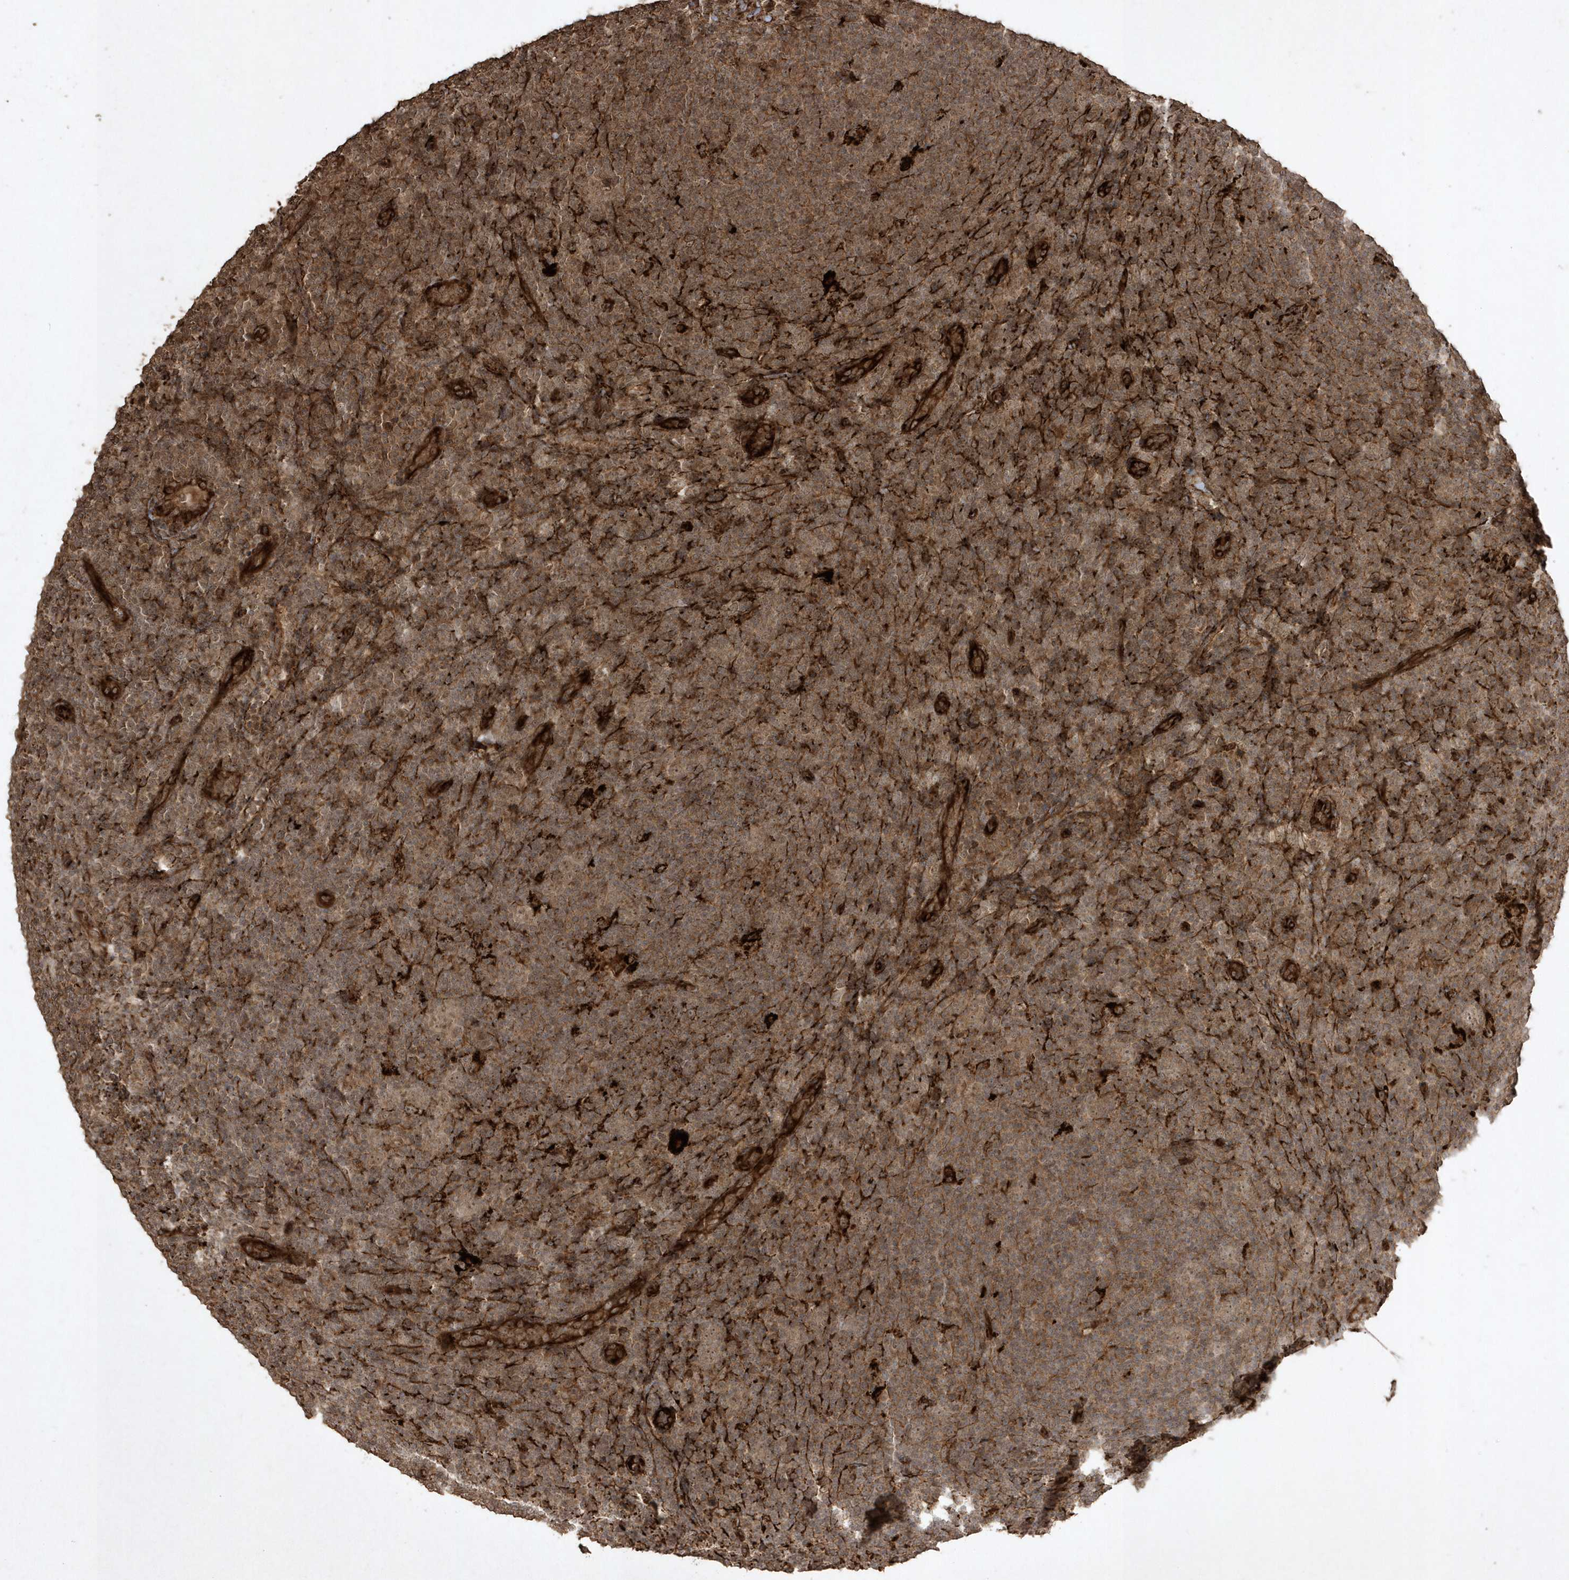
{"staining": {"intensity": "weak", "quantity": ">75%", "location": "cytoplasmic/membranous"}, "tissue": "lymphoma", "cell_type": "Tumor cells", "image_type": "cancer", "snomed": [{"axis": "morphology", "description": "Hodgkin's disease, NOS"}, {"axis": "topography", "description": "Lymph node"}], "caption": "Human Hodgkin's disease stained with a protein marker exhibits weak staining in tumor cells.", "gene": "AVPI1", "patient": {"sex": "female", "age": 57}}